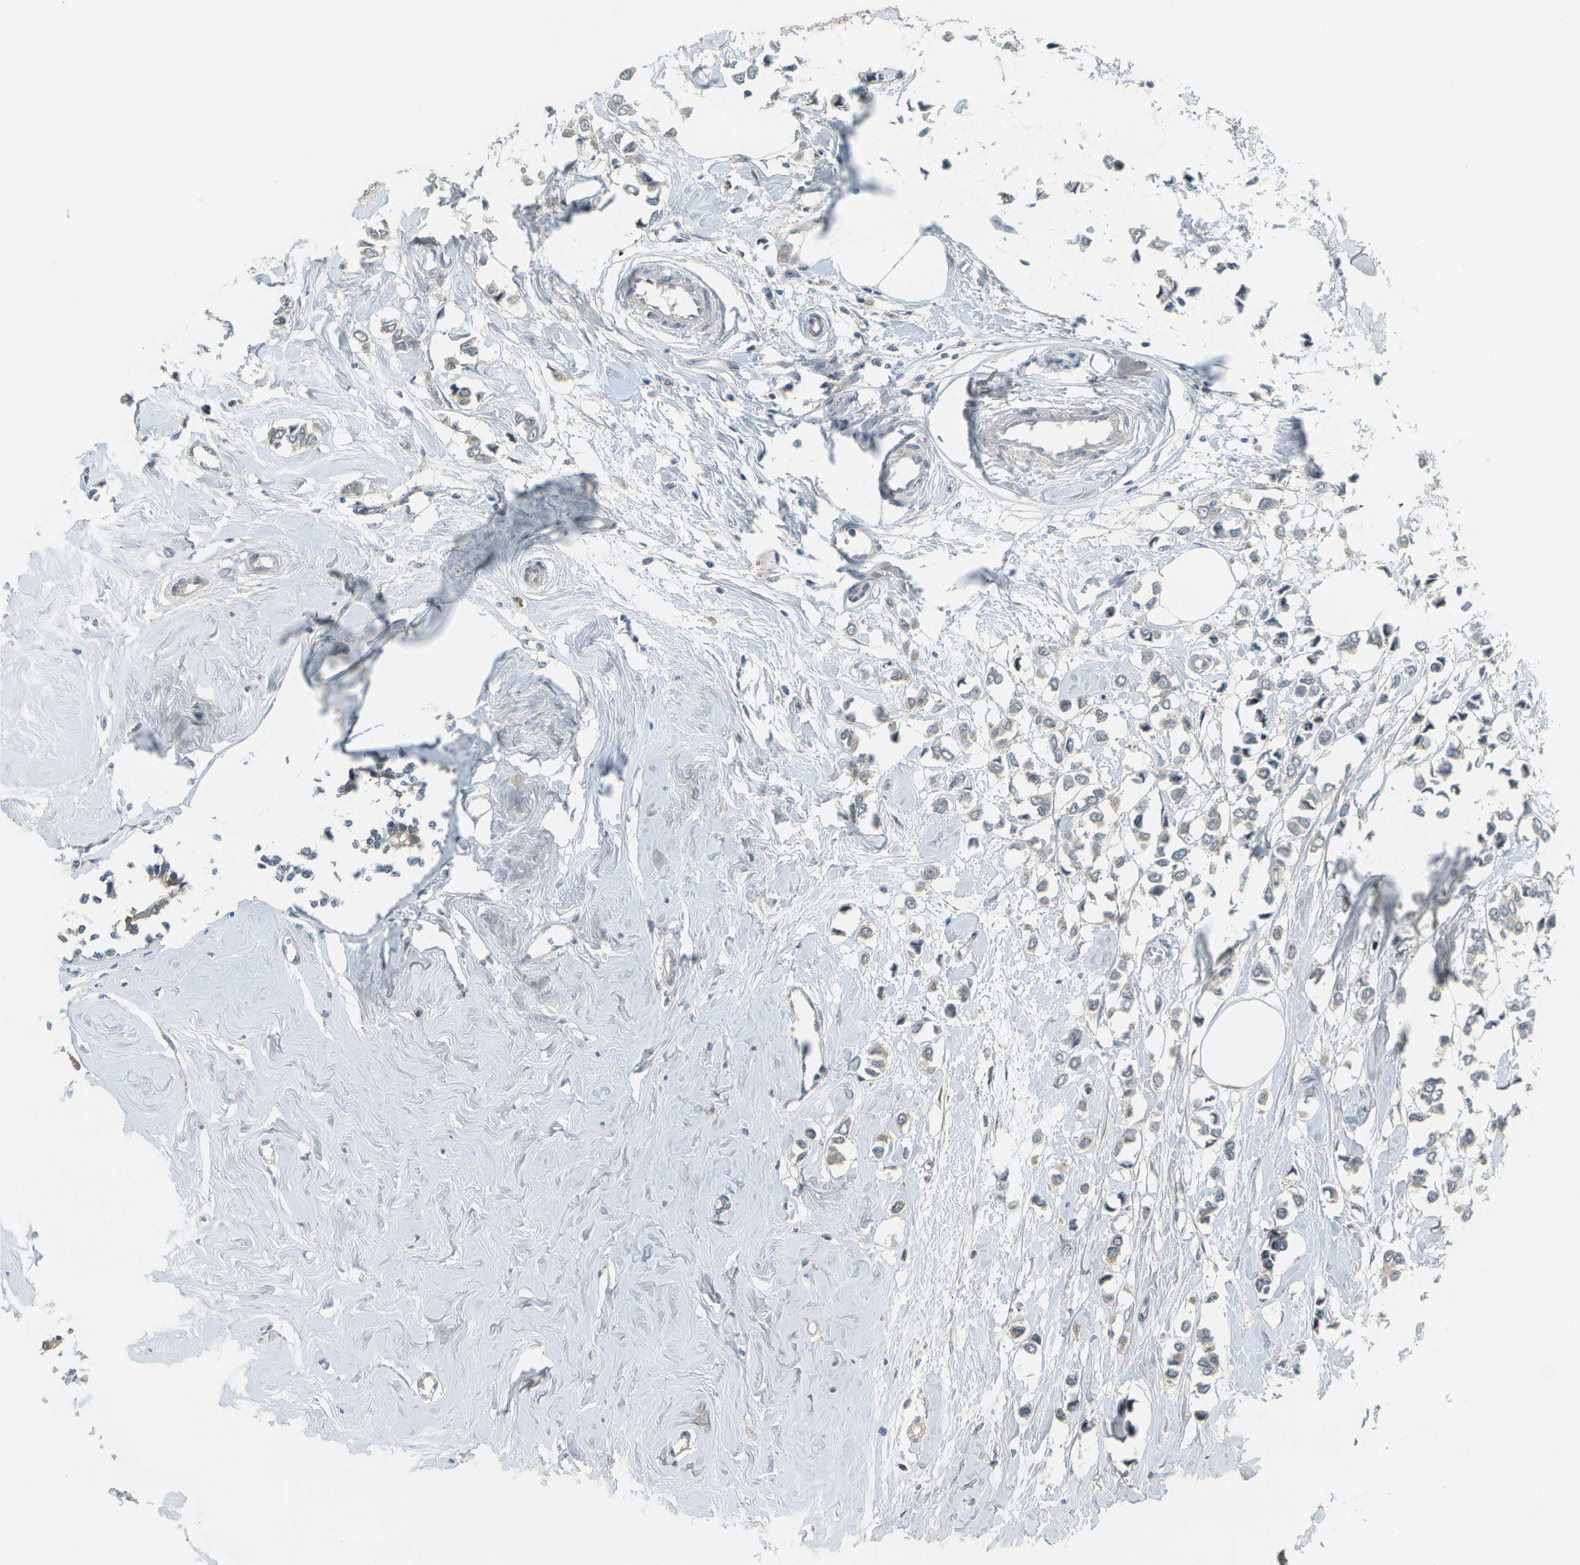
{"staining": {"intensity": "weak", "quantity": "<25%", "location": "cytoplasmic/membranous"}, "tissue": "breast cancer", "cell_type": "Tumor cells", "image_type": "cancer", "snomed": [{"axis": "morphology", "description": "Lobular carcinoma"}, {"axis": "topography", "description": "Breast"}], "caption": "DAB immunohistochemical staining of human lobular carcinoma (breast) exhibits no significant staining in tumor cells.", "gene": "WNK2", "patient": {"sex": "female", "age": 51}}